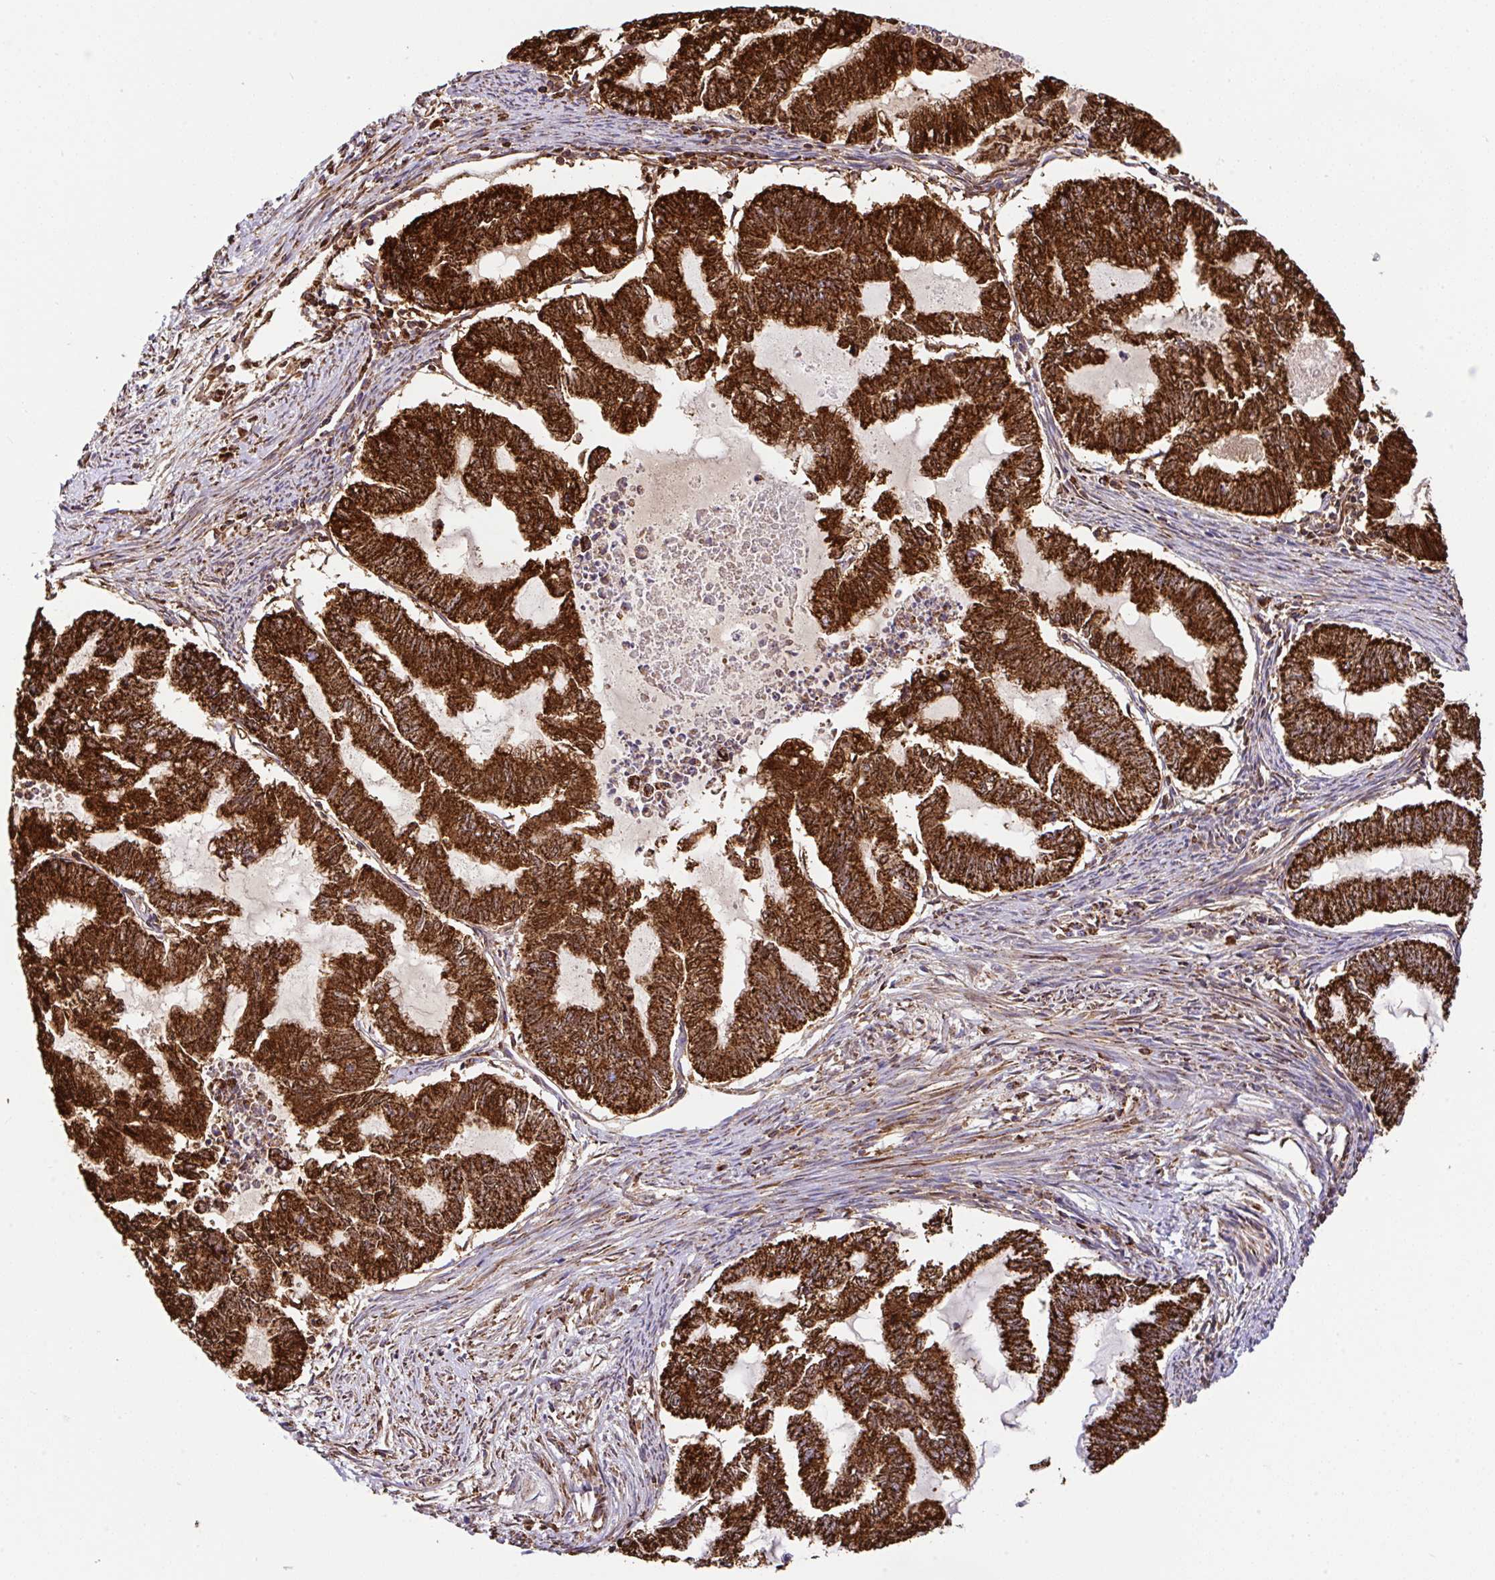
{"staining": {"intensity": "strong", "quantity": ">75%", "location": "cytoplasmic/membranous"}, "tissue": "endometrial cancer", "cell_type": "Tumor cells", "image_type": "cancer", "snomed": [{"axis": "morphology", "description": "Adenocarcinoma, NOS"}, {"axis": "topography", "description": "Endometrium"}], "caption": "Strong cytoplasmic/membranous expression is identified in about >75% of tumor cells in adenocarcinoma (endometrial).", "gene": "ANKRD33B", "patient": {"sex": "female", "age": 79}}